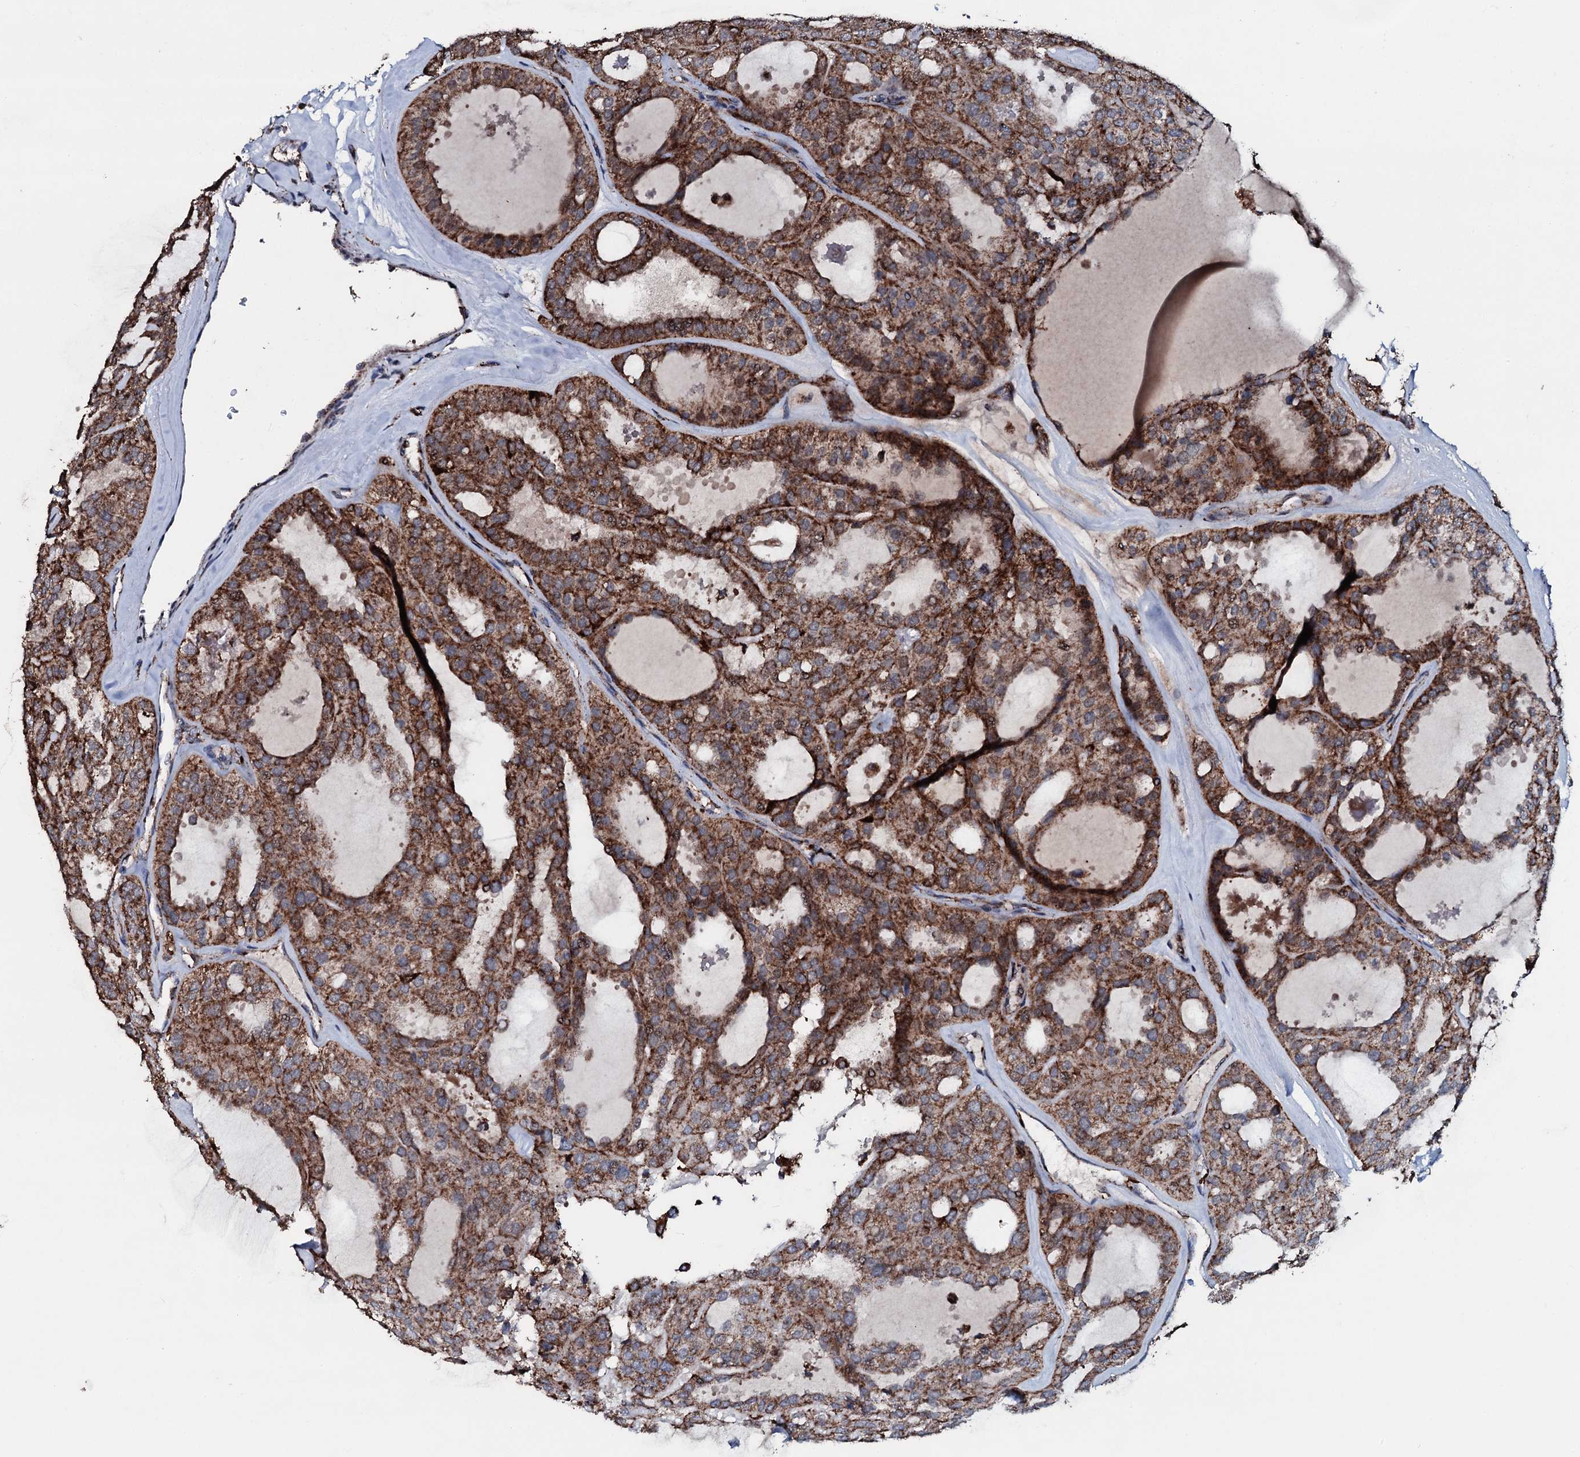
{"staining": {"intensity": "strong", "quantity": ">75%", "location": "cytoplasmic/membranous"}, "tissue": "thyroid cancer", "cell_type": "Tumor cells", "image_type": "cancer", "snomed": [{"axis": "morphology", "description": "Follicular adenoma carcinoma, NOS"}, {"axis": "topography", "description": "Thyroid gland"}], "caption": "Protein analysis of thyroid cancer (follicular adenoma carcinoma) tissue shows strong cytoplasmic/membranous staining in approximately >75% of tumor cells.", "gene": "DYNC2I2", "patient": {"sex": "male", "age": 75}}